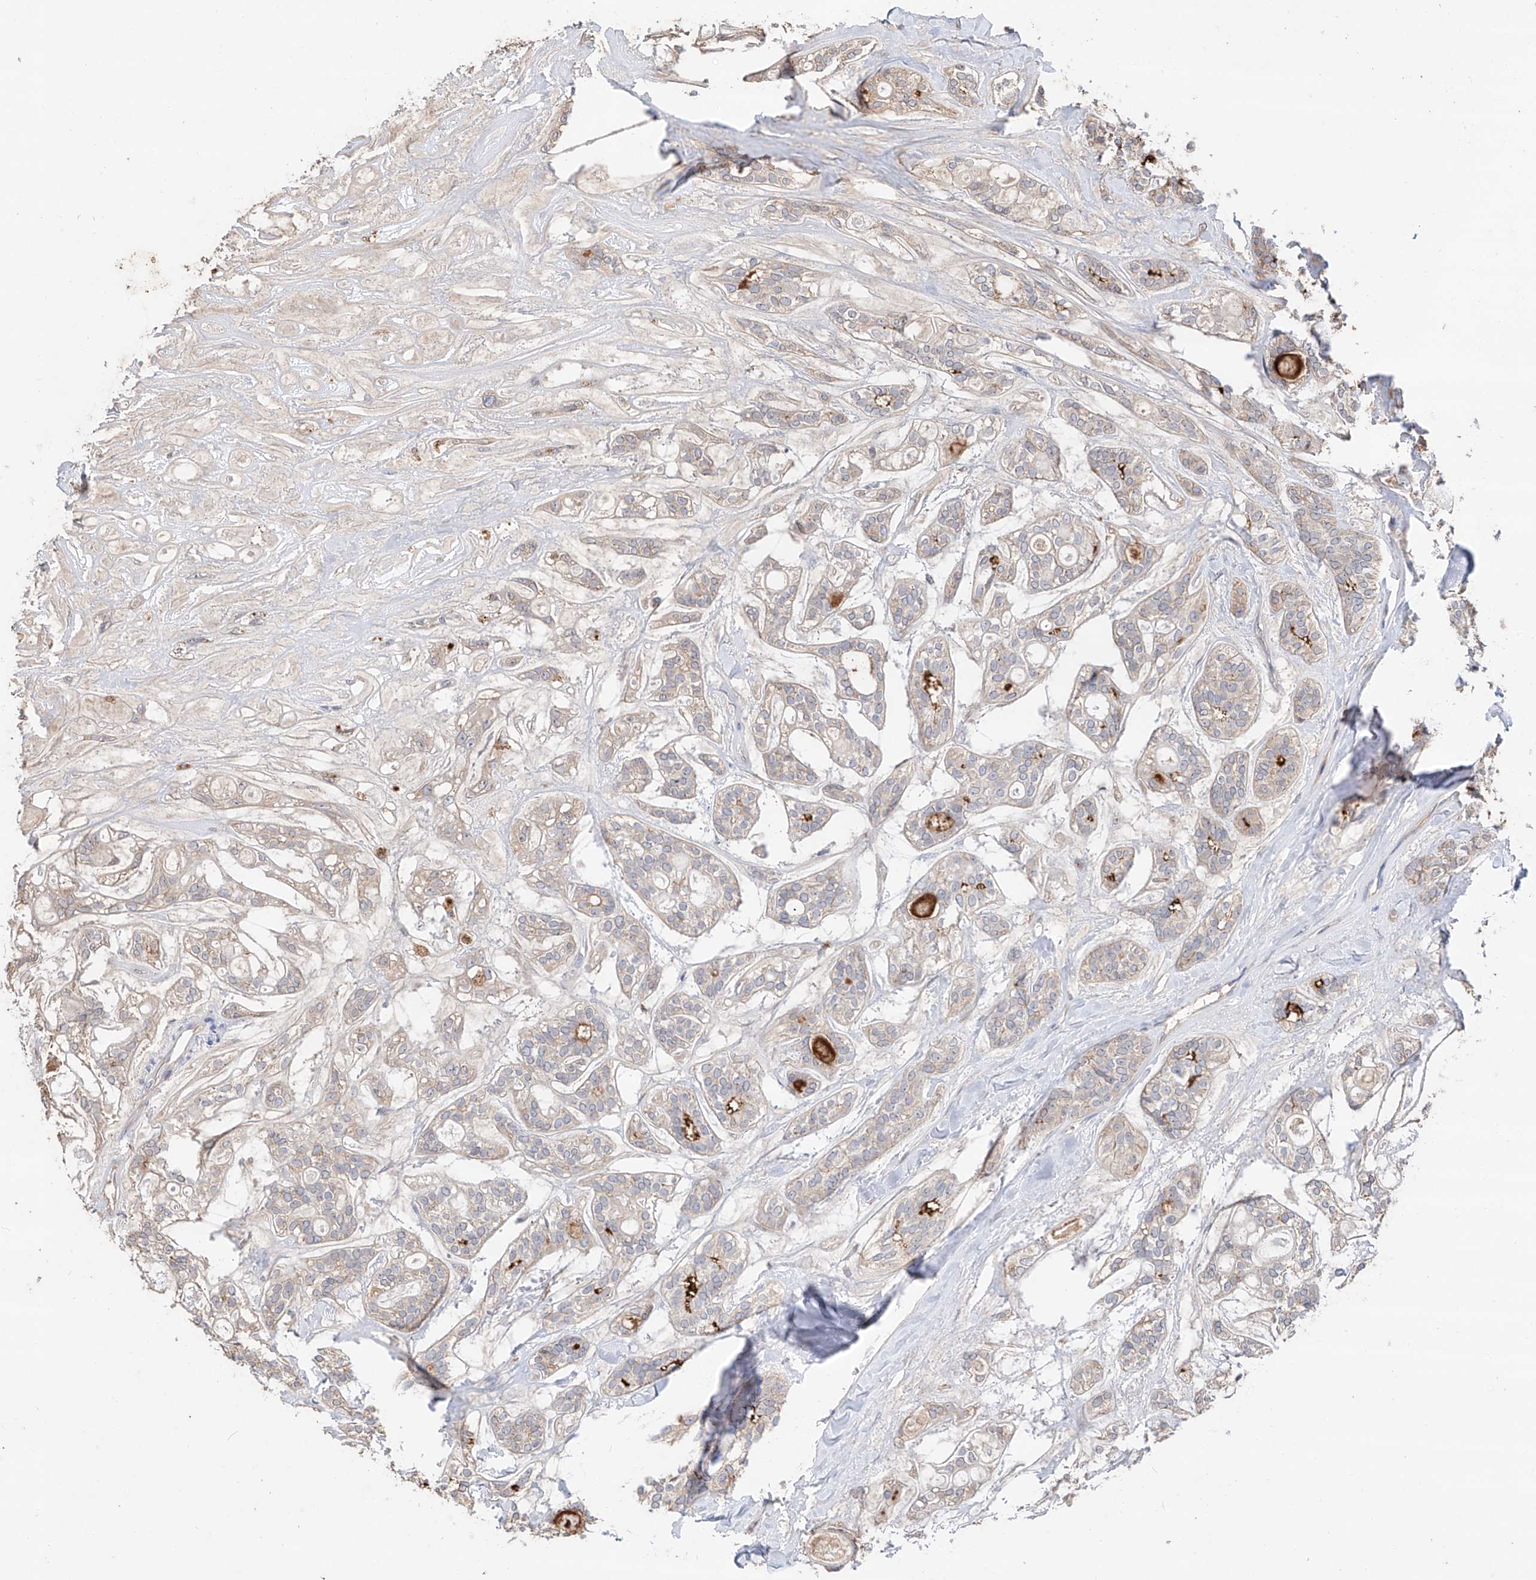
{"staining": {"intensity": "negative", "quantity": "none", "location": "none"}, "tissue": "head and neck cancer", "cell_type": "Tumor cells", "image_type": "cancer", "snomed": [{"axis": "morphology", "description": "Adenocarcinoma, NOS"}, {"axis": "topography", "description": "Head-Neck"}], "caption": "High power microscopy micrograph of an immunohistochemistry photomicrograph of adenocarcinoma (head and neck), revealing no significant expression in tumor cells.", "gene": "EDN1", "patient": {"sex": "male", "age": 66}}